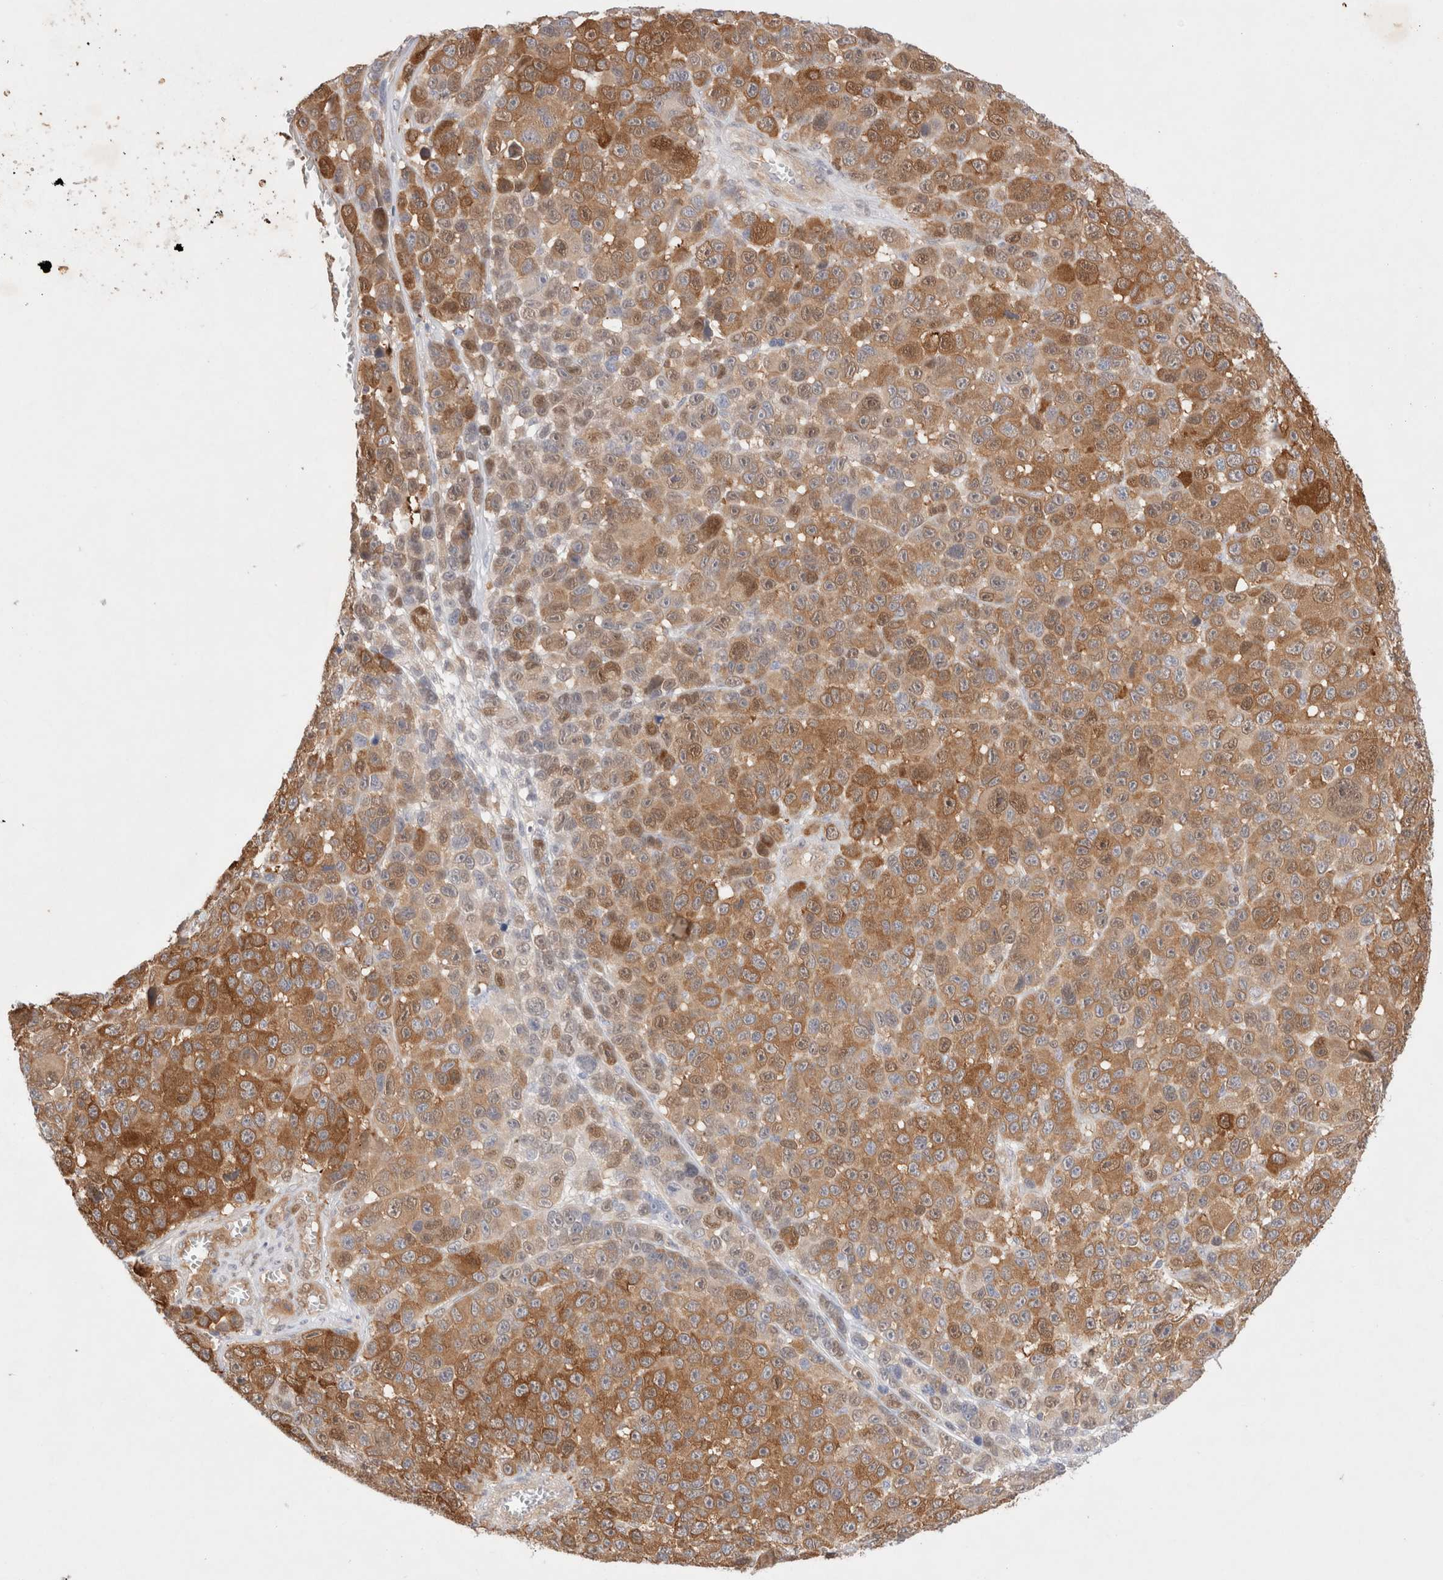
{"staining": {"intensity": "moderate", "quantity": ">75%", "location": "cytoplasmic/membranous"}, "tissue": "melanoma", "cell_type": "Tumor cells", "image_type": "cancer", "snomed": [{"axis": "morphology", "description": "Malignant melanoma, NOS"}, {"axis": "topography", "description": "Skin"}], "caption": "There is medium levels of moderate cytoplasmic/membranous positivity in tumor cells of melanoma, as demonstrated by immunohistochemical staining (brown color).", "gene": "STARD10", "patient": {"sex": "male", "age": 53}}